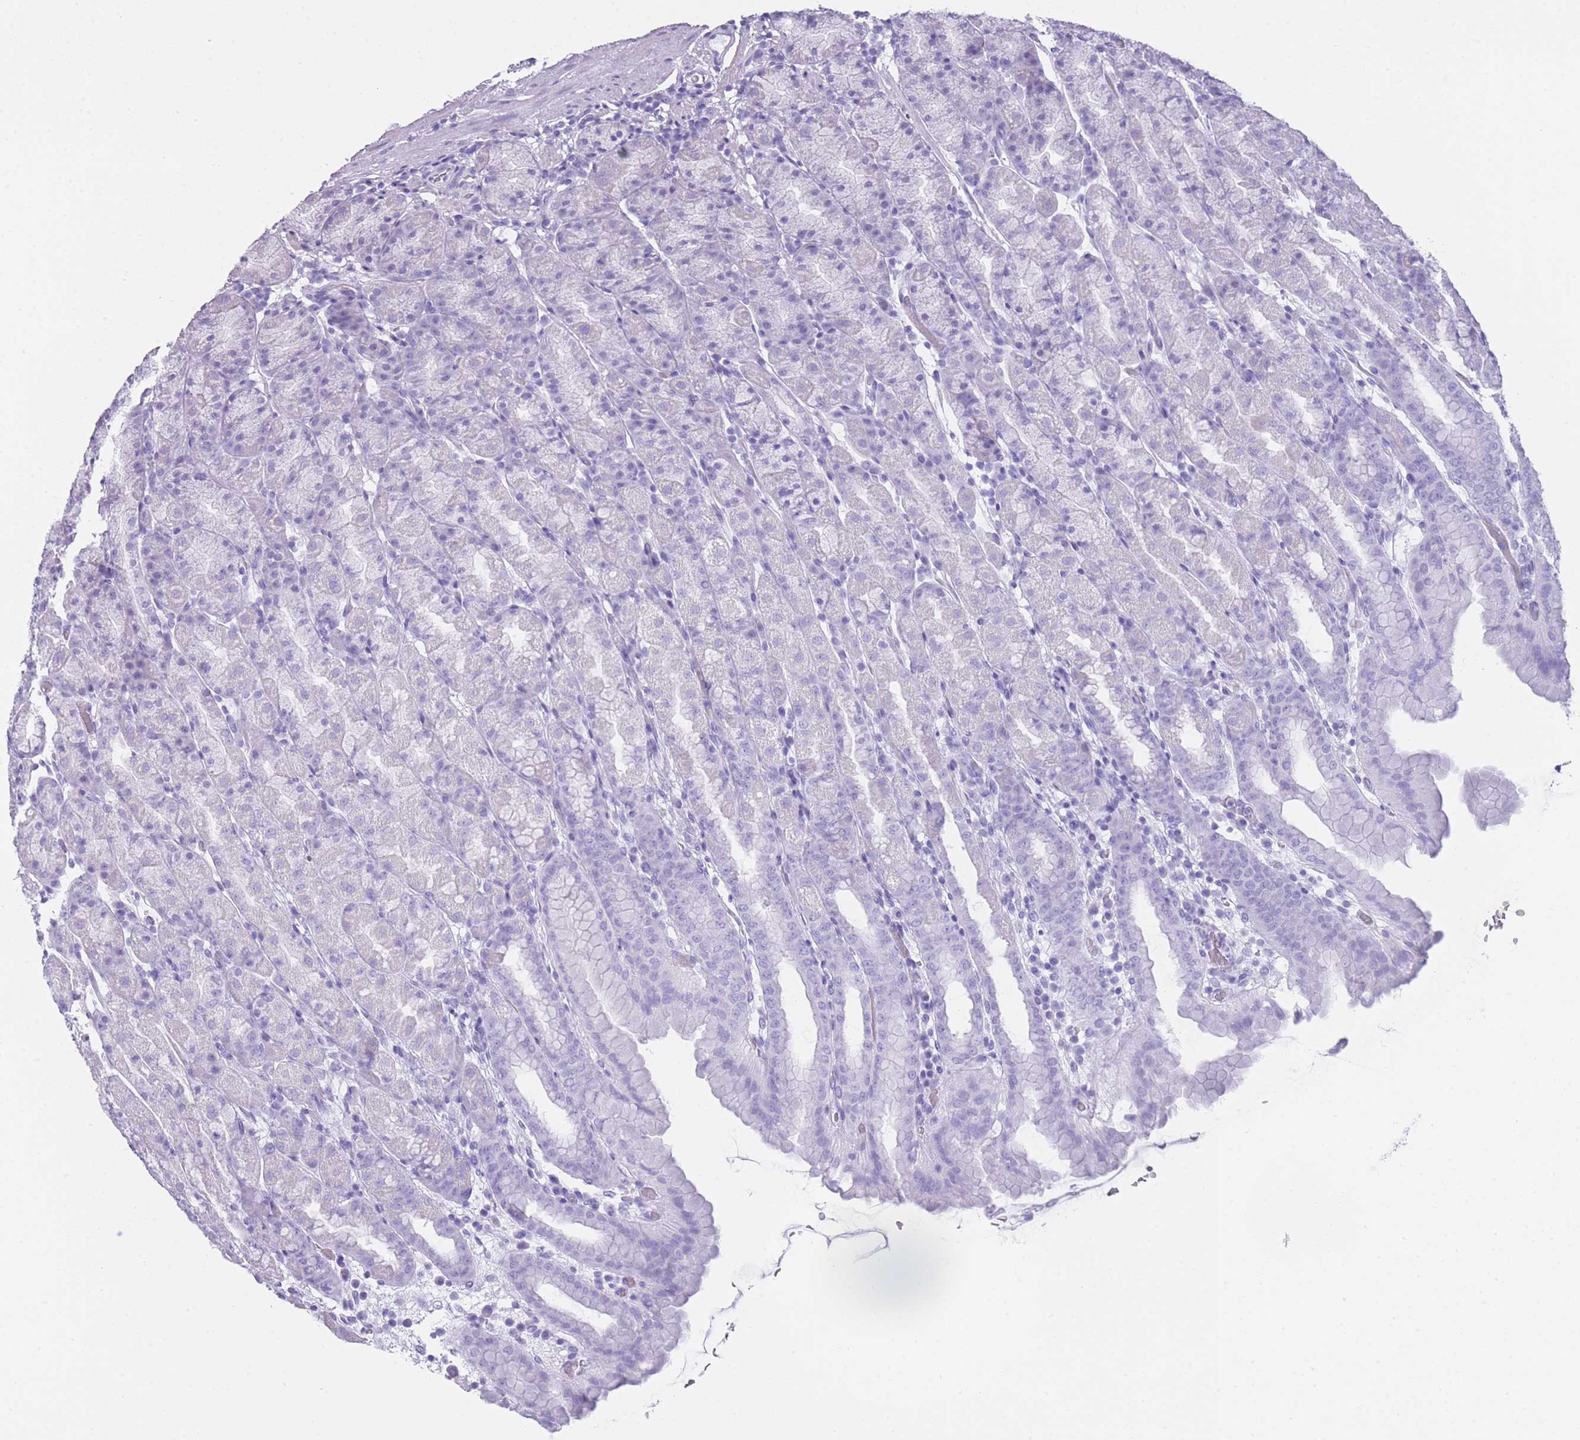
{"staining": {"intensity": "negative", "quantity": "none", "location": "none"}, "tissue": "stomach", "cell_type": "Glandular cells", "image_type": "normal", "snomed": [{"axis": "morphology", "description": "Normal tissue, NOS"}, {"axis": "topography", "description": "Stomach, upper"}], "caption": "A high-resolution micrograph shows immunohistochemistry staining of benign stomach, which shows no significant staining in glandular cells. The staining was performed using DAB to visualize the protein expression in brown, while the nuclei were stained in blue with hematoxylin (Magnification: 20x).", "gene": "INS", "patient": {"sex": "male", "age": 68}}